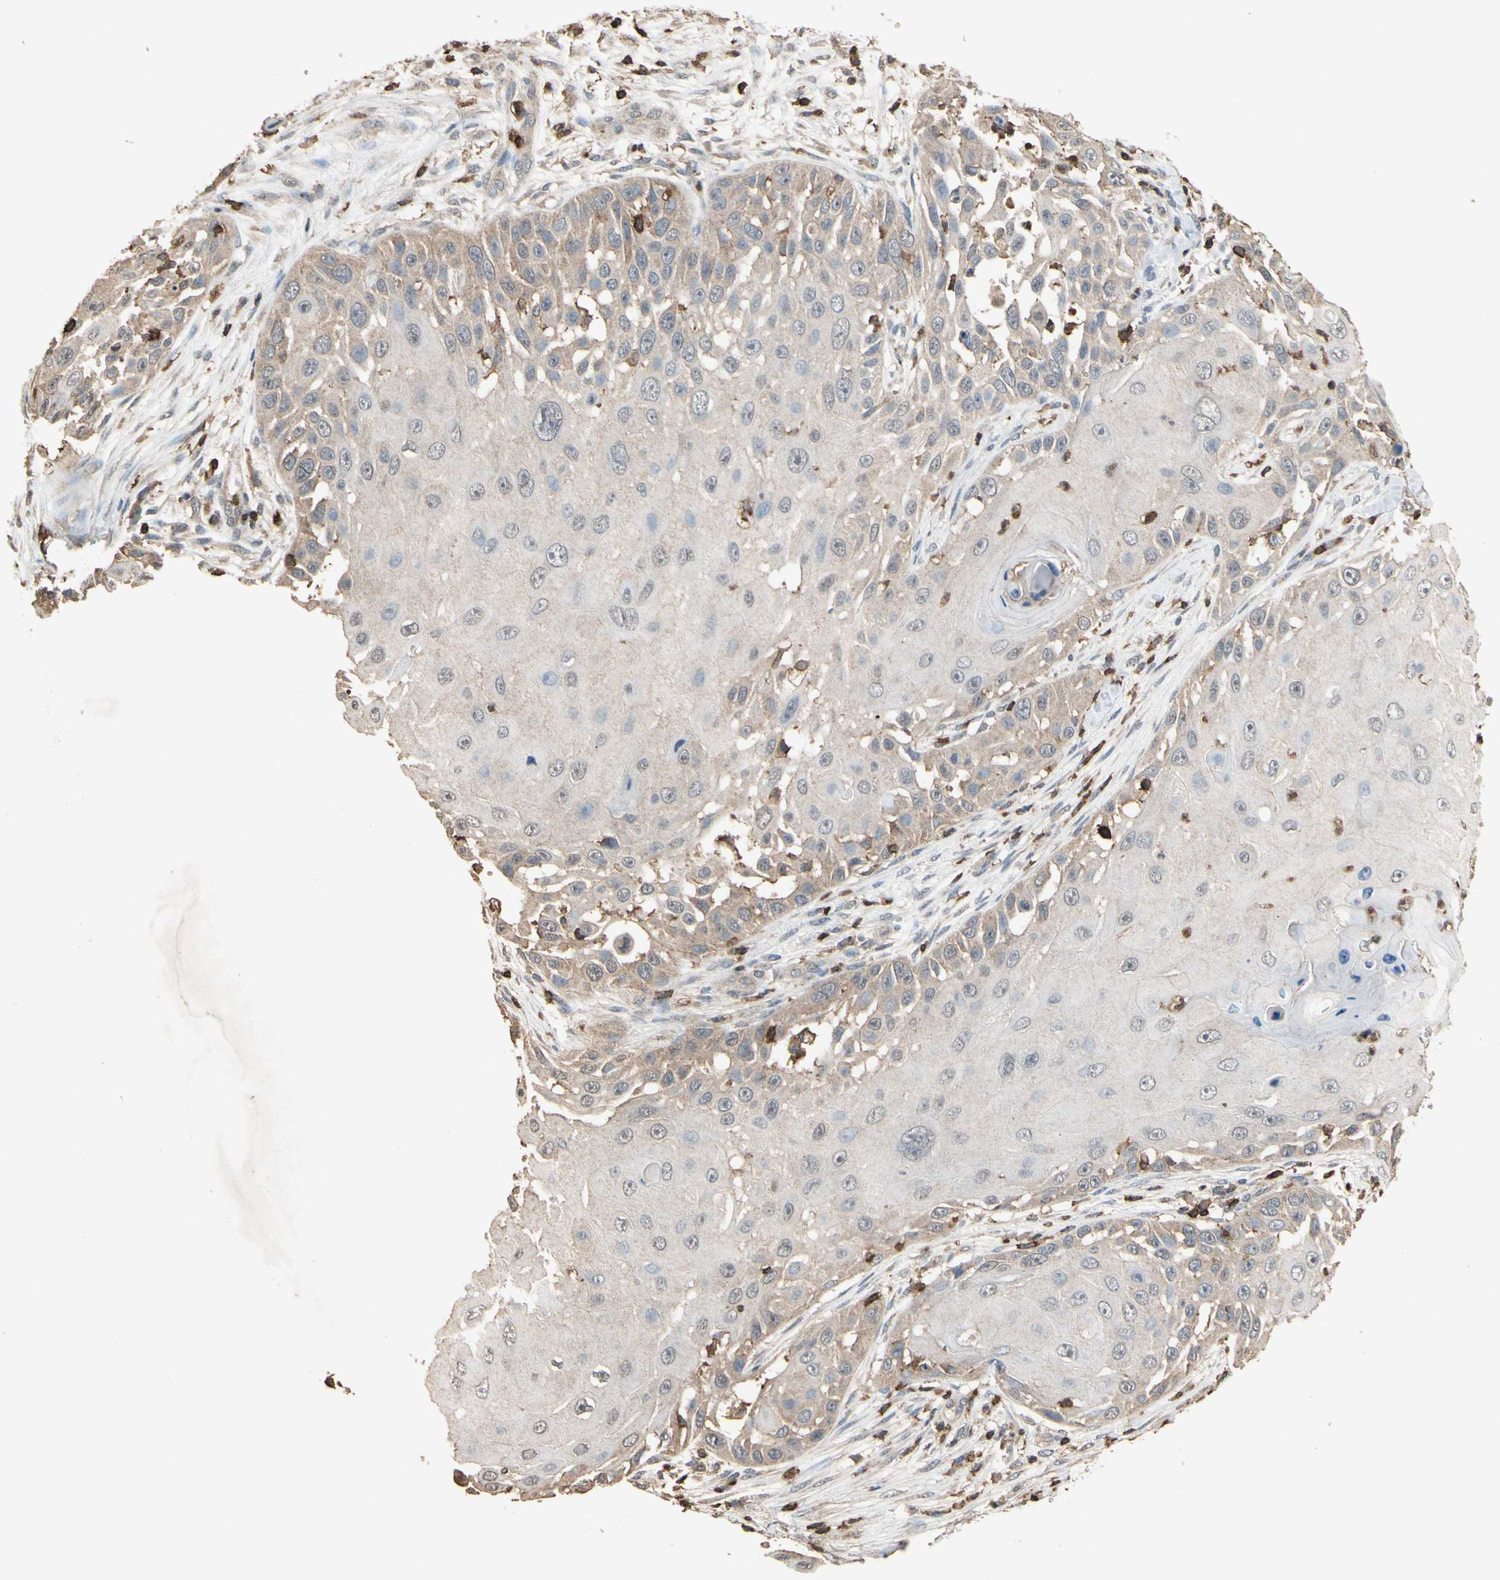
{"staining": {"intensity": "weak", "quantity": "<25%", "location": "cytoplasmic/membranous"}, "tissue": "skin cancer", "cell_type": "Tumor cells", "image_type": "cancer", "snomed": [{"axis": "morphology", "description": "Squamous cell carcinoma, NOS"}, {"axis": "topography", "description": "Skin"}], "caption": "There is no significant expression in tumor cells of skin cancer (squamous cell carcinoma).", "gene": "MAP3K10", "patient": {"sex": "female", "age": 44}}